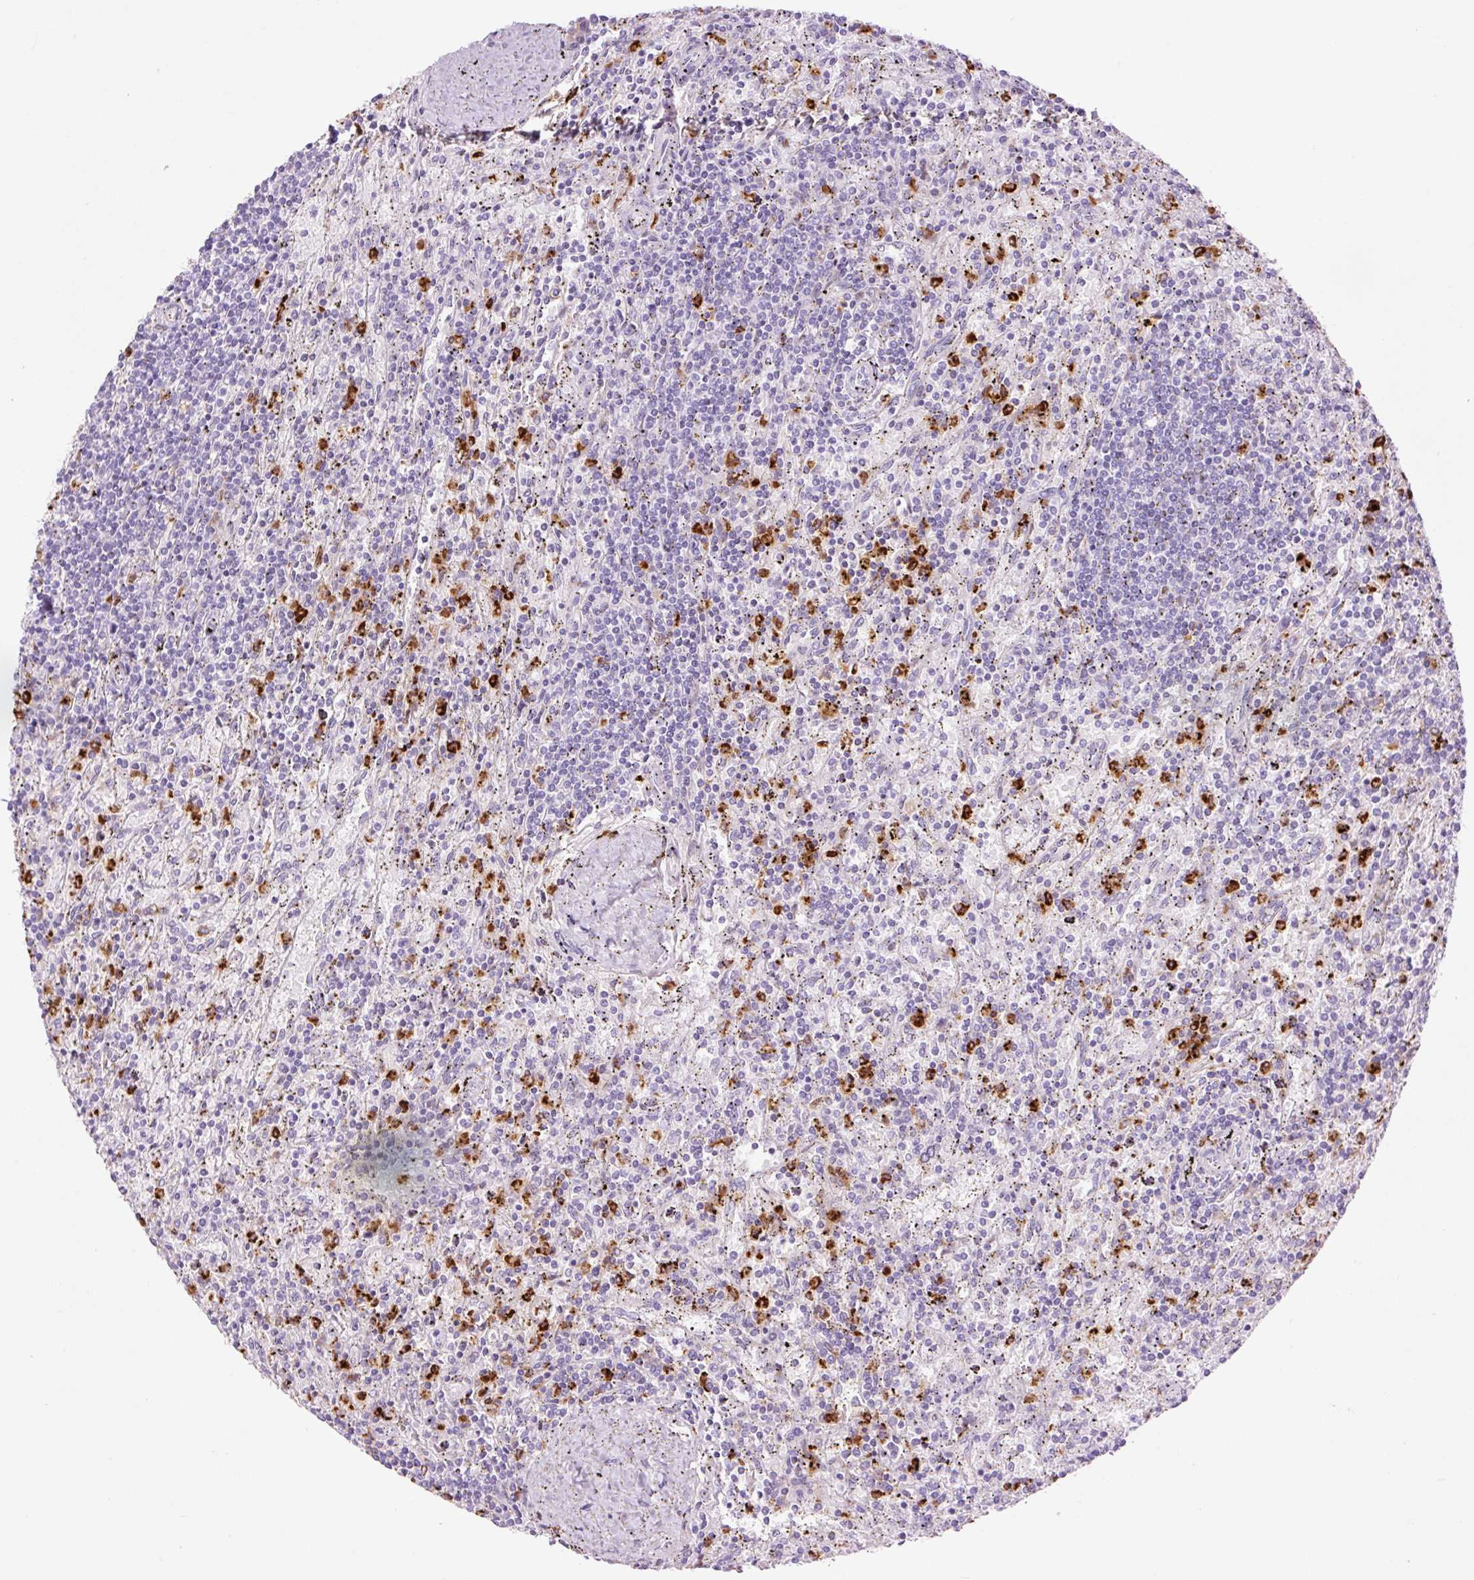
{"staining": {"intensity": "negative", "quantity": "none", "location": "none"}, "tissue": "lymphoma", "cell_type": "Tumor cells", "image_type": "cancer", "snomed": [{"axis": "morphology", "description": "Malignant lymphoma, non-Hodgkin's type, Low grade"}, {"axis": "topography", "description": "Spleen"}], "caption": "Lymphoma was stained to show a protein in brown. There is no significant positivity in tumor cells.", "gene": "LYZ", "patient": {"sex": "male", "age": 76}}